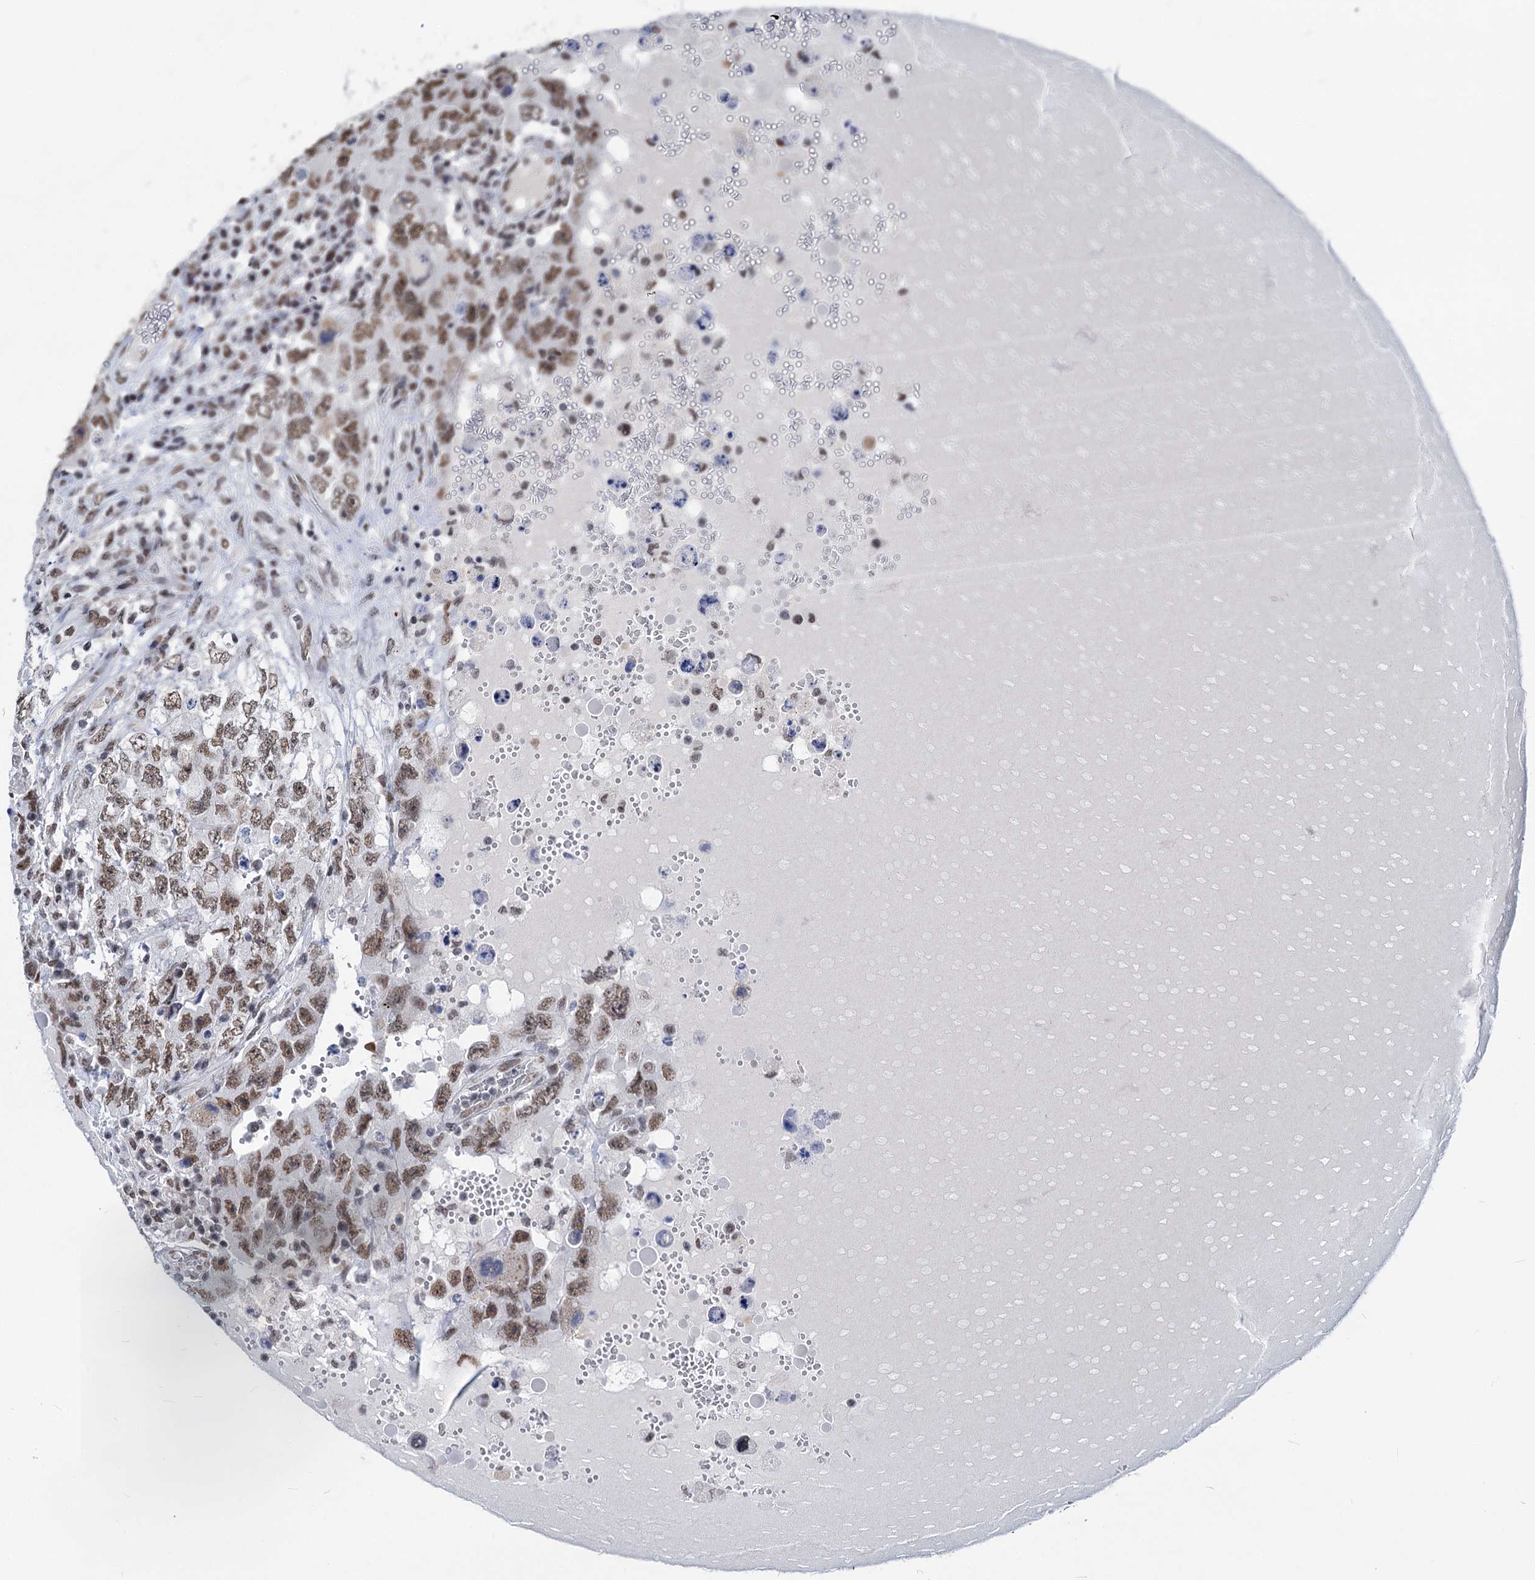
{"staining": {"intensity": "moderate", "quantity": ">75%", "location": "nuclear"}, "tissue": "testis cancer", "cell_type": "Tumor cells", "image_type": "cancer", "snomed": [{"axis": "morphology", "description": "Carcinoma, Embryonal, NOS"}, {"axis": "topography", "description": "Testis"}], "caption": "Protein staining of testis embryonal carcinoma tissue displays moderate nuclear expression in approximately >75% of tumor cells.", "gene": "PARPBP", "patient": {"sex": "male", "age": 26}}